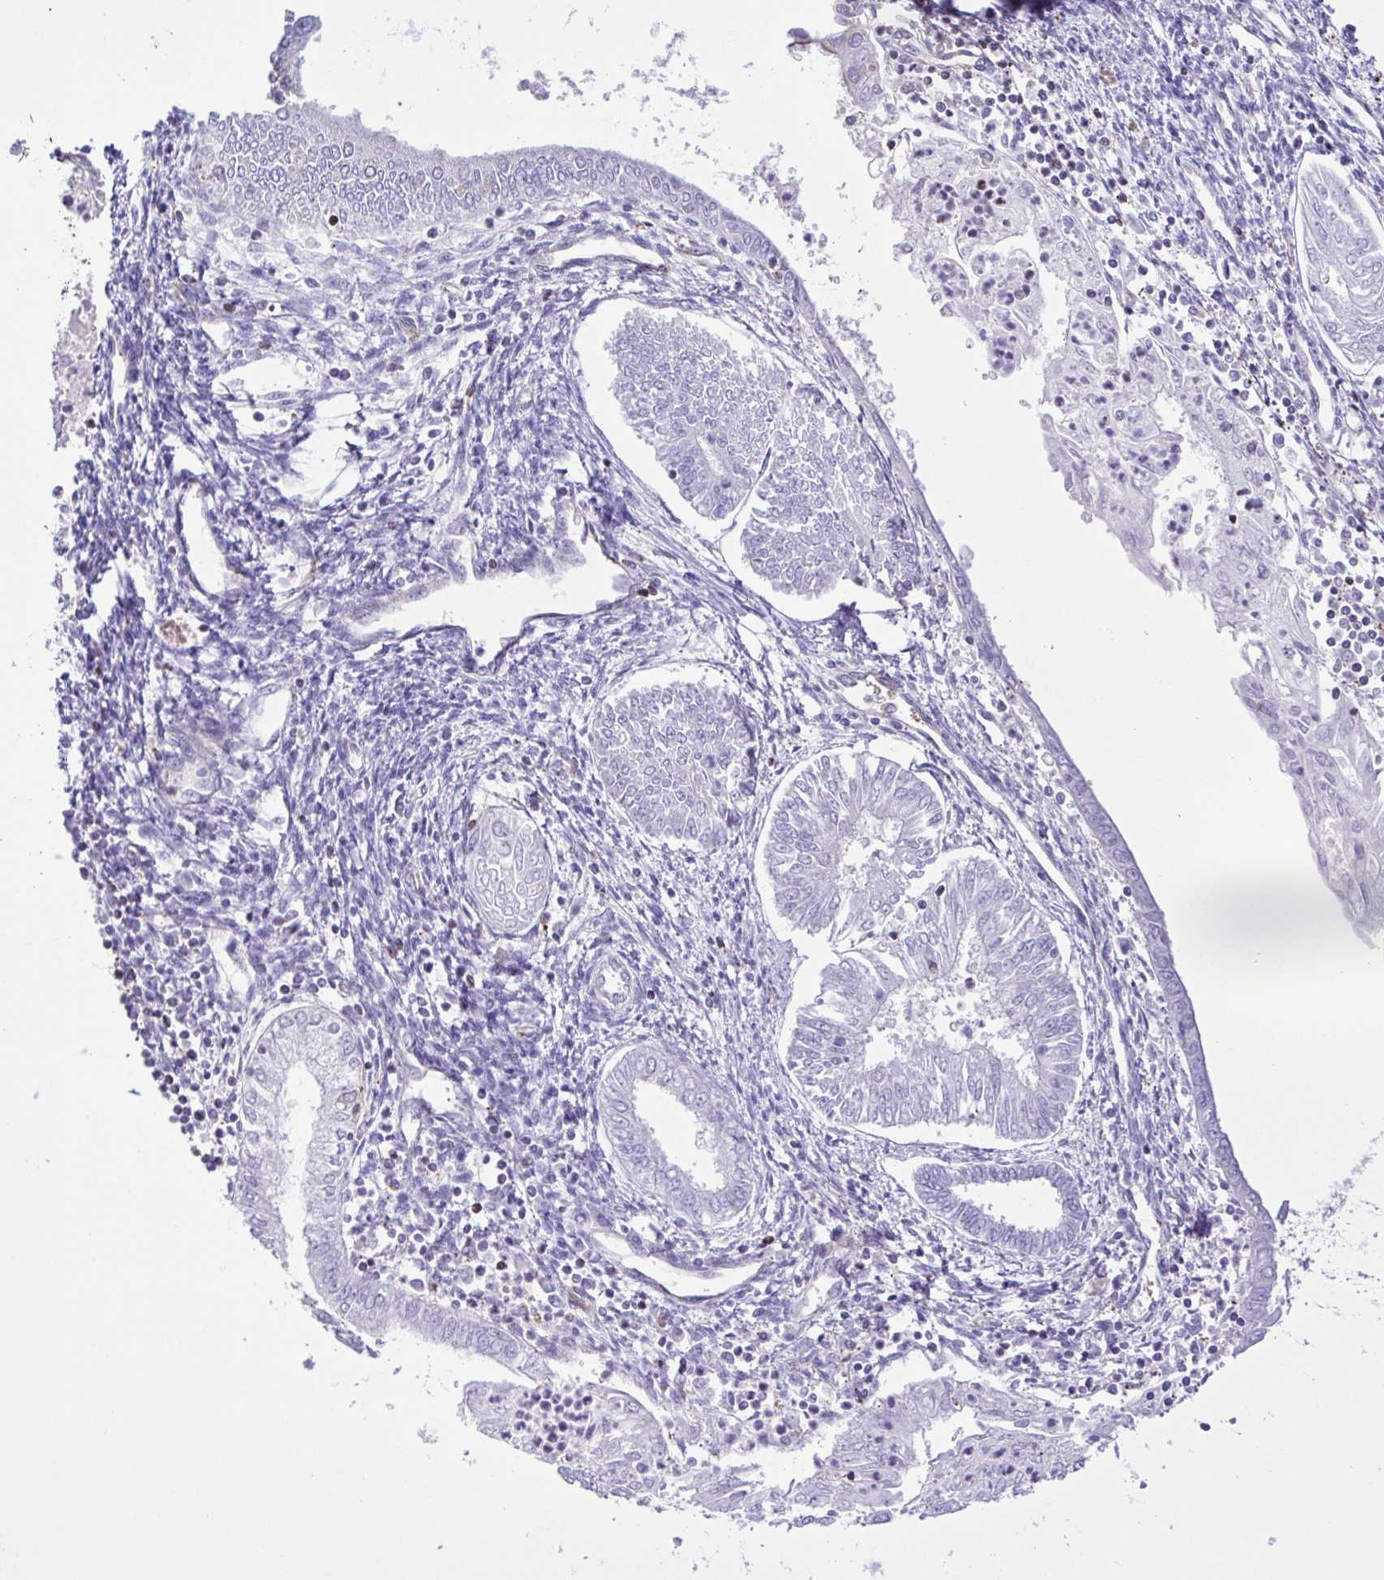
{"staining": {"intensity": "negative", "quantity": "none", "location": "none"}, "tissue": "endometrial cancer", "cell_type": "Tumor cells", "image_type": "cancer", "snomed": [{"axis": "morphology", "description": "Adenocarcinoma, NOS"}, {"axis": "topography", "description": "Endometrium"}], "caption": "Tumor cells show no significant protein positivity in endometrial cancer (adenocarcinoma).", "gene": "FLT1", "patient": {"sex": "female", "age": 68}}